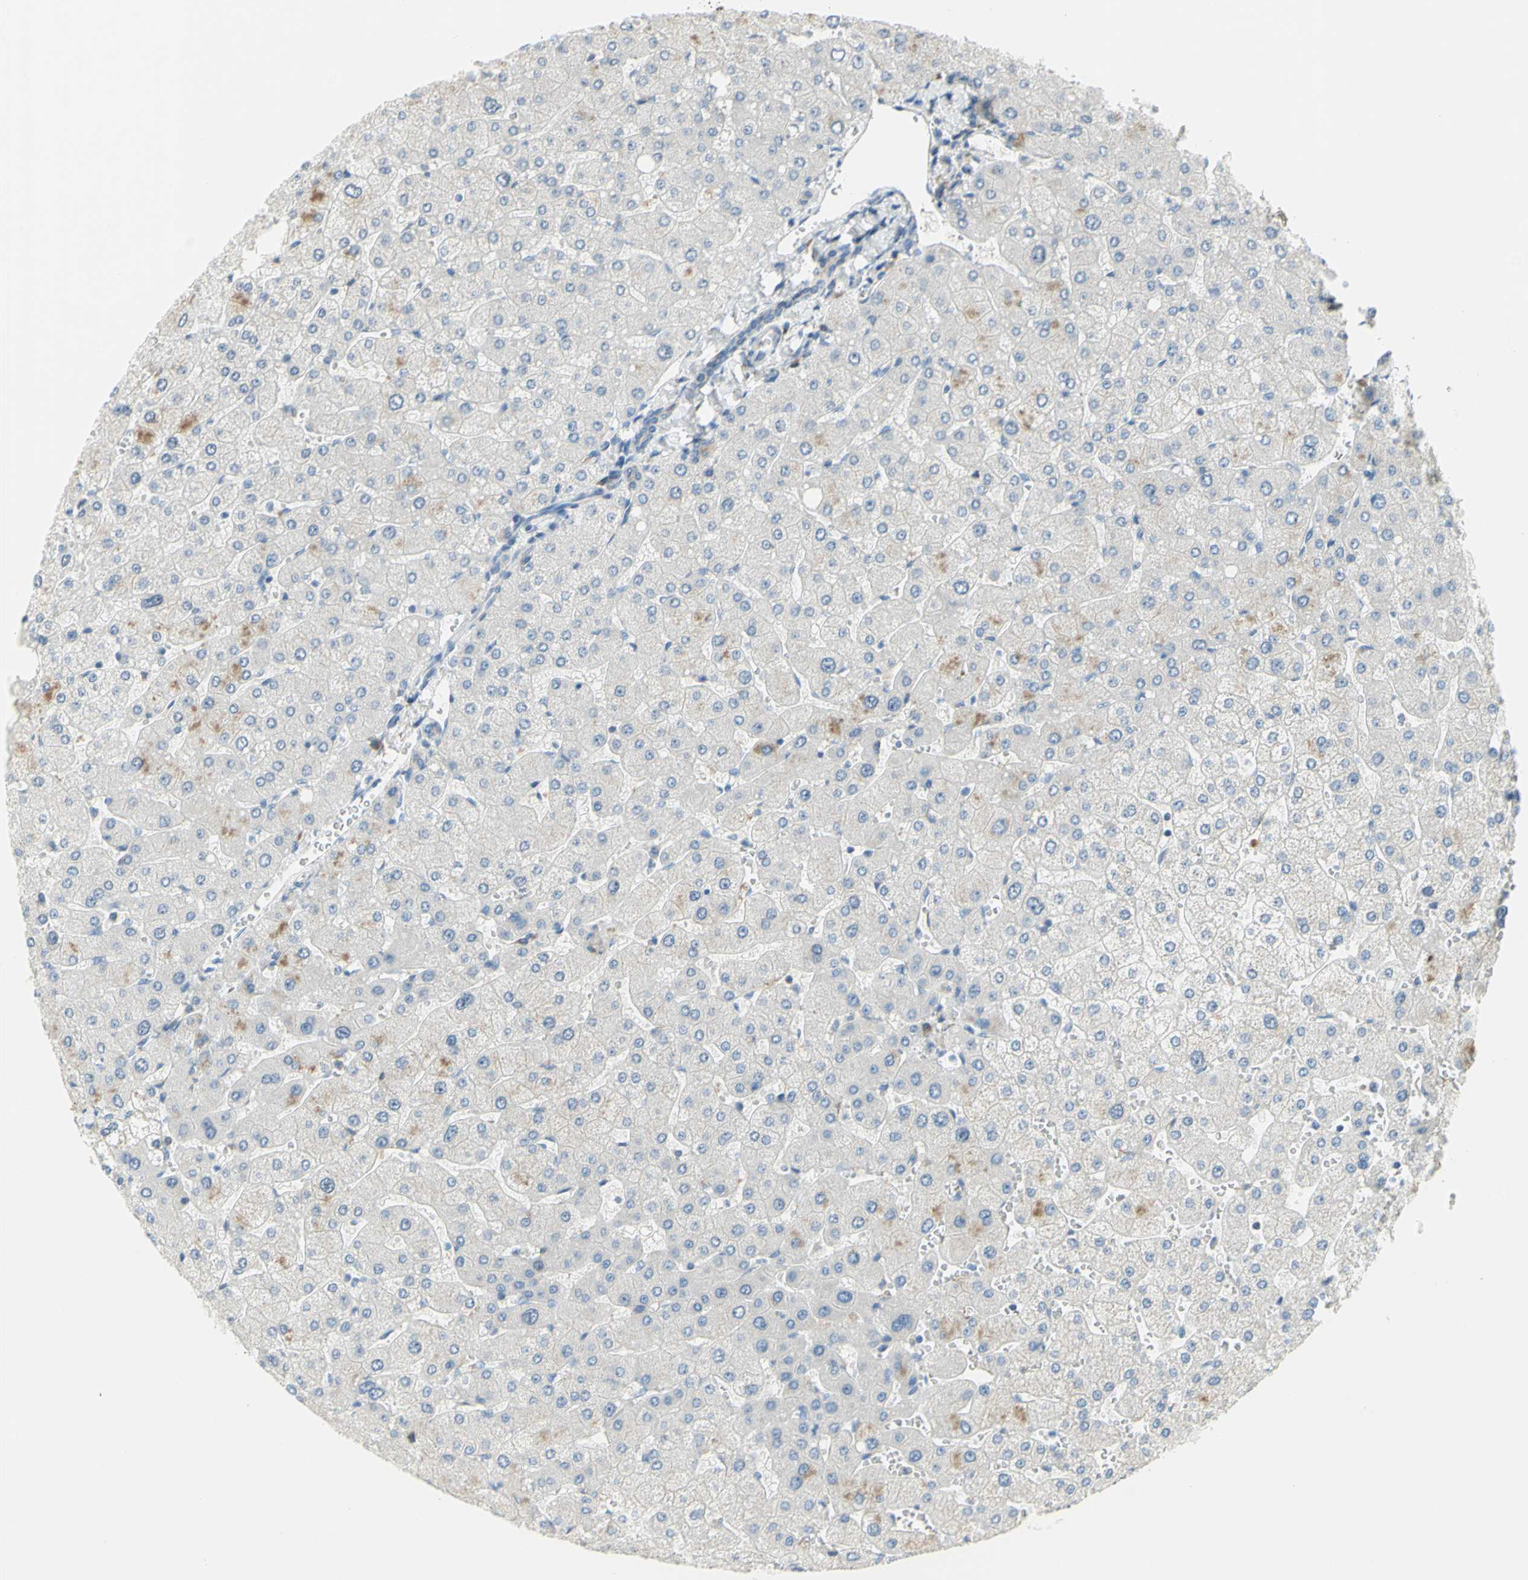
{"staining": {"intensity": "weak", "quantity": "25%-75%", "location": "cytoplasmic/membranous"}, "tissue": "liver", "cell_type": "Cholangiocytes", "image_type": "normal", "snomed": [{"axis": "morphology", "description": "Normal tissue, NOS"}, {"axis": "topography", "description": "Liver"}], "caption": "This is a micrograph of IHC staining of benign liver, which shows weak positivity in the cytoplasmic/membranous of cholangiocytes.", "gene": "MUC1", "patient": {"sex": "male", "age": 55}}